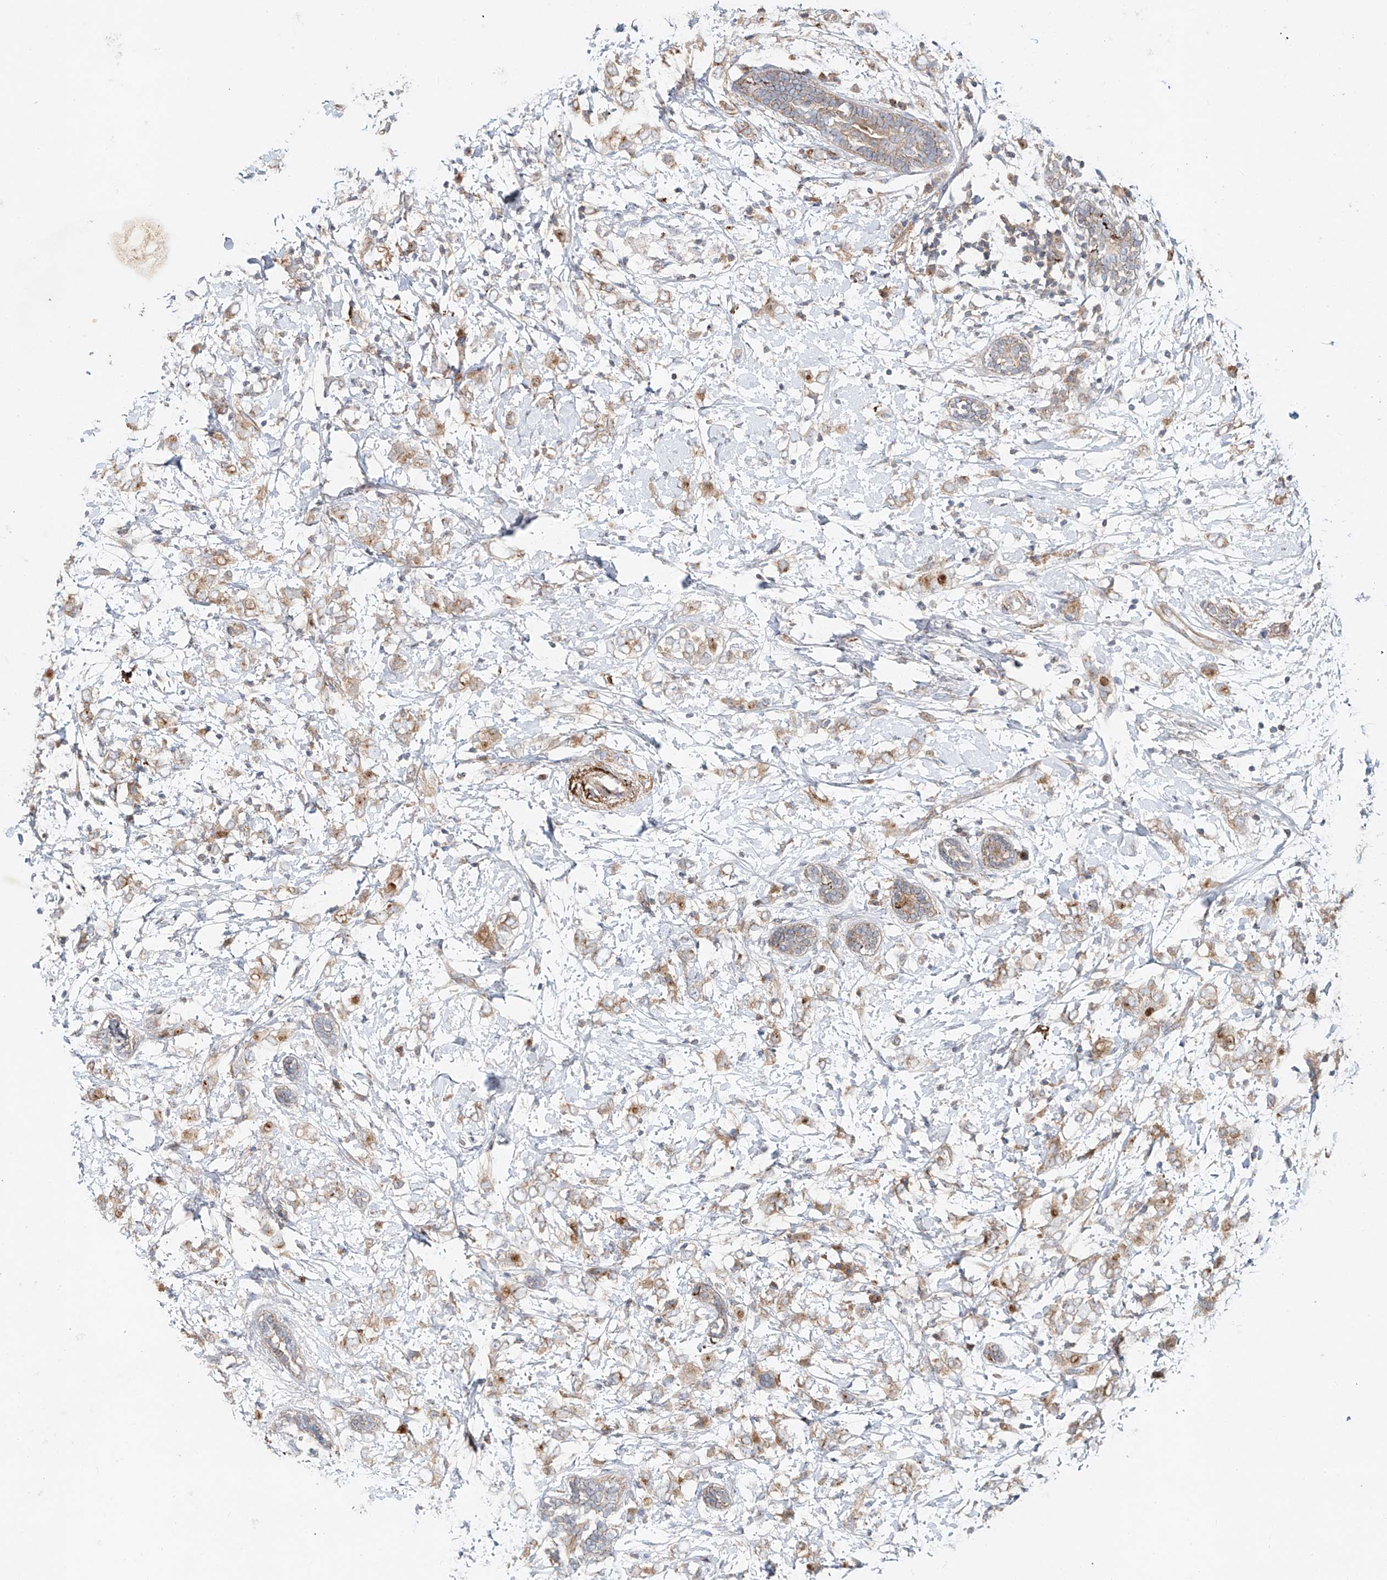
{"staining": {"intensity": "weak", "quantity": ">75%", "location": "cytoplasmic/membranous"}, "tissue": "breast cancer", "cell_type": "Tumor cells", "image_type": "cancer", "snomed": [{"axis": "morphology", "description": "Normal tissue, NOS"}, {"axis": "morphology", "description": "Lobular carcinoma"}, {"axis": "topography", "description": "Breast"}], "caption": "Immunohistochemistry histopathology image of breast lobular carcinoma stained for a protein (brown), which exhibits low levels of weak cytoplasmic/membranous positivity in approximately >75% of tumor cells.", "gene": "TJAP1", "patient": {"sex": "female", "age": 47}}